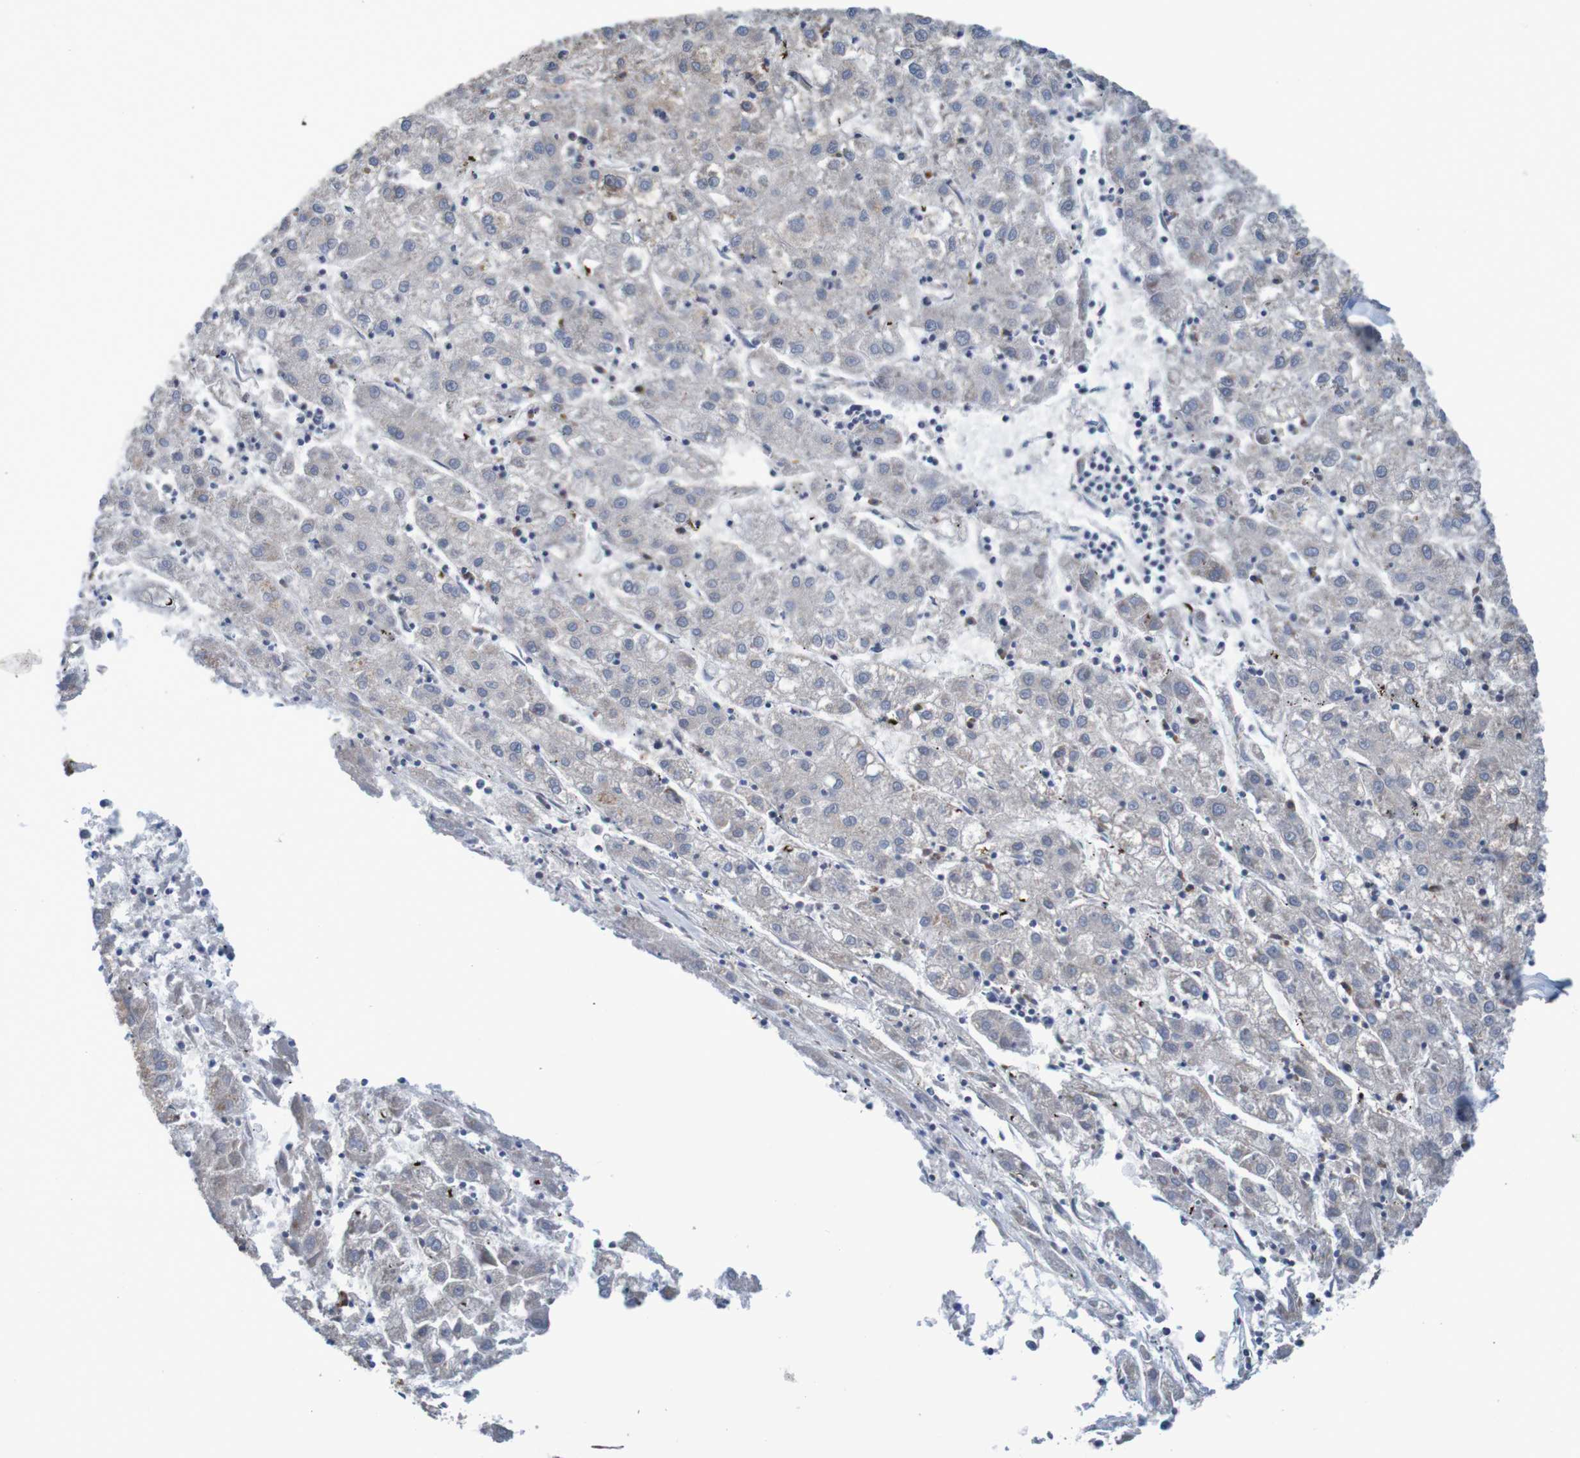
{"staining": {"intensity": "weak", "quantity": ">75%", "location": "cytoplasmic/membranous"}, "tissue": "liver cancer", "cell_type": "Tumor cells", "image_type": "cancer", "snomed": [{"axis": "morphology", "description": "Carcinoma, Hepatocellular, NOS"}, {"axis": "topography", "description": "Liver"}], "caption": "Tumor cells show weak cytoplasmic/membranous staining in approximately >75% of cells in liver cancer. (Brightfield microscopy of DAB IHC at high magnification).", "gene": "CLDN18", "patient": {"sex": "male", "age": 72}}